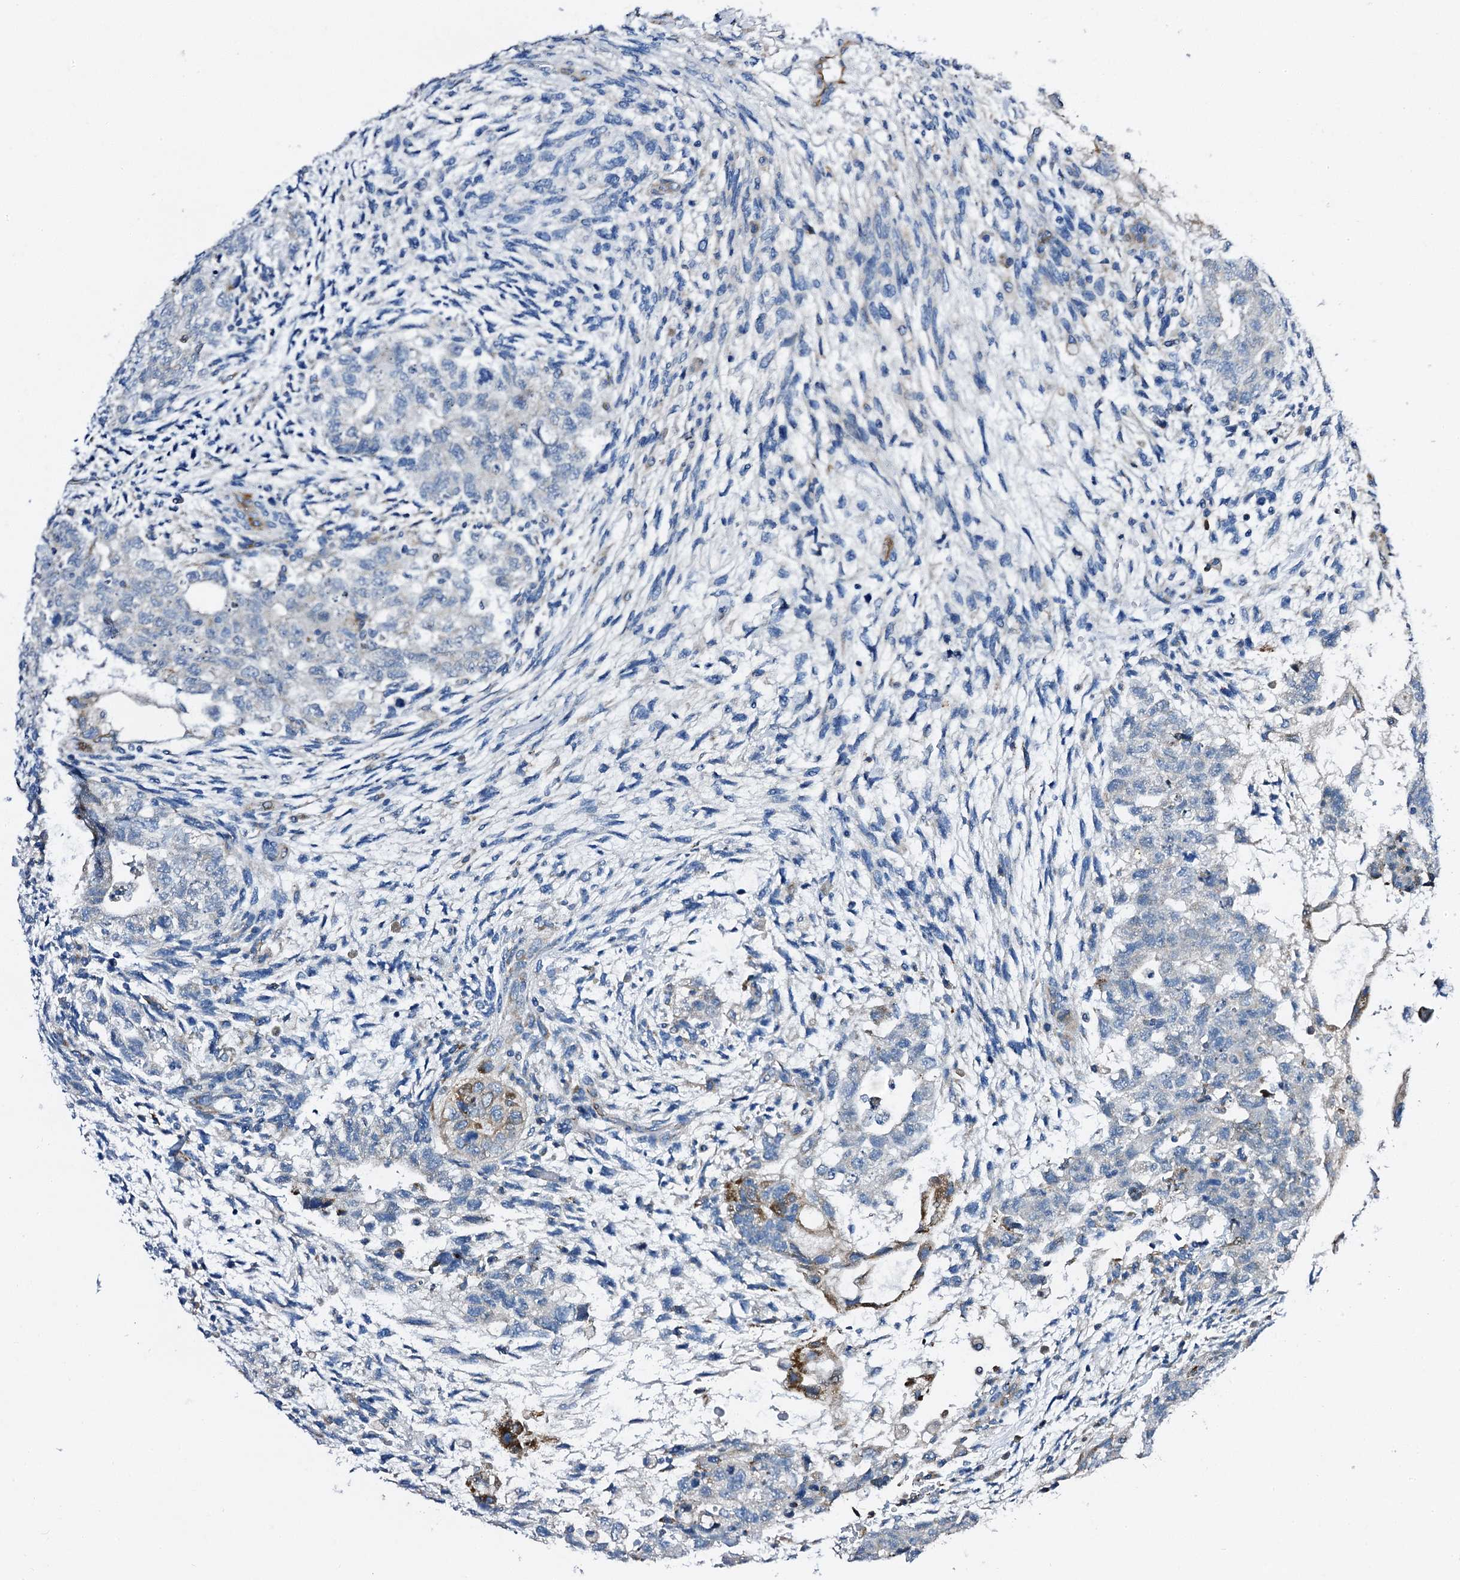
{"staining": {"intensity": "negative", "quantity": "none", "location": "none"}, "tissue": "testis cancer", "cell_type": "Tumor cells", "image_type": "cancer", "snomed": [{"axis": "morphology", "description": "Carcinoma, Embryonal, NOS"}, {"axis": "topography", "description": "Testis"}], "caption": "Immunohistochemical staining of embryonal carcinoma (testis) exhibits no significant staining in tumor cells. (DAB immunohistochemistry (IHC), high magnification).", "gene": "DBX1", "patient": {"sex": "male", "age": 36}}